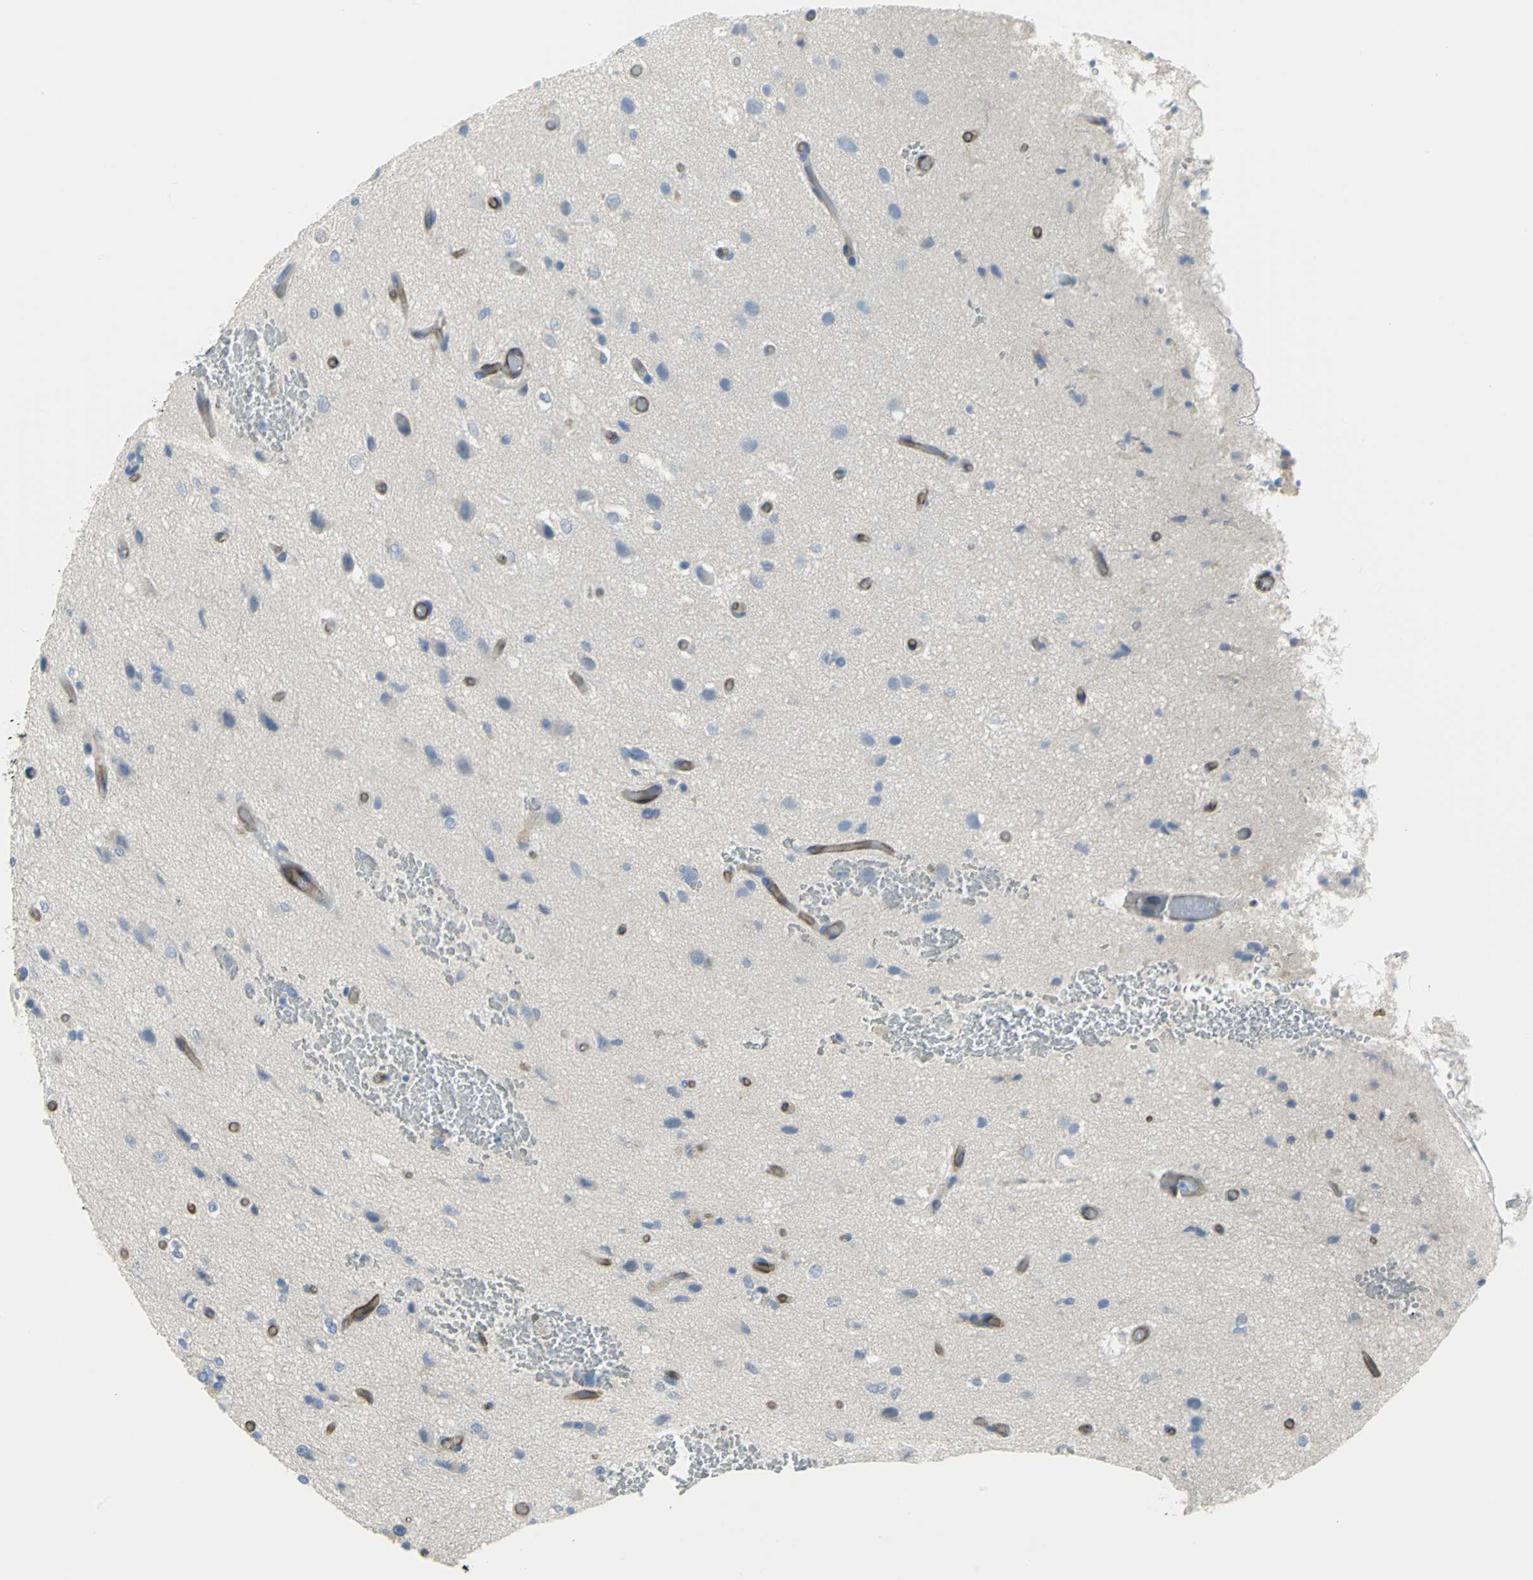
{"staining": {"intensity": "negative", "quantity": "none", "location": "none"}, "tissue": "glioma", "cell_type": "Tumor cells", "image_type": "cancer", "snomed": [{"axis": "morphology", "description": "Glioma, malignant, High grade"}, {"axis": "topography", "description": "Brain"}], "caption": "There is no significant positivity in tumor cells of high-grade glioma (malignant).", "gene": "FLNB", "patient": {"sex": "male", "age": 47}}